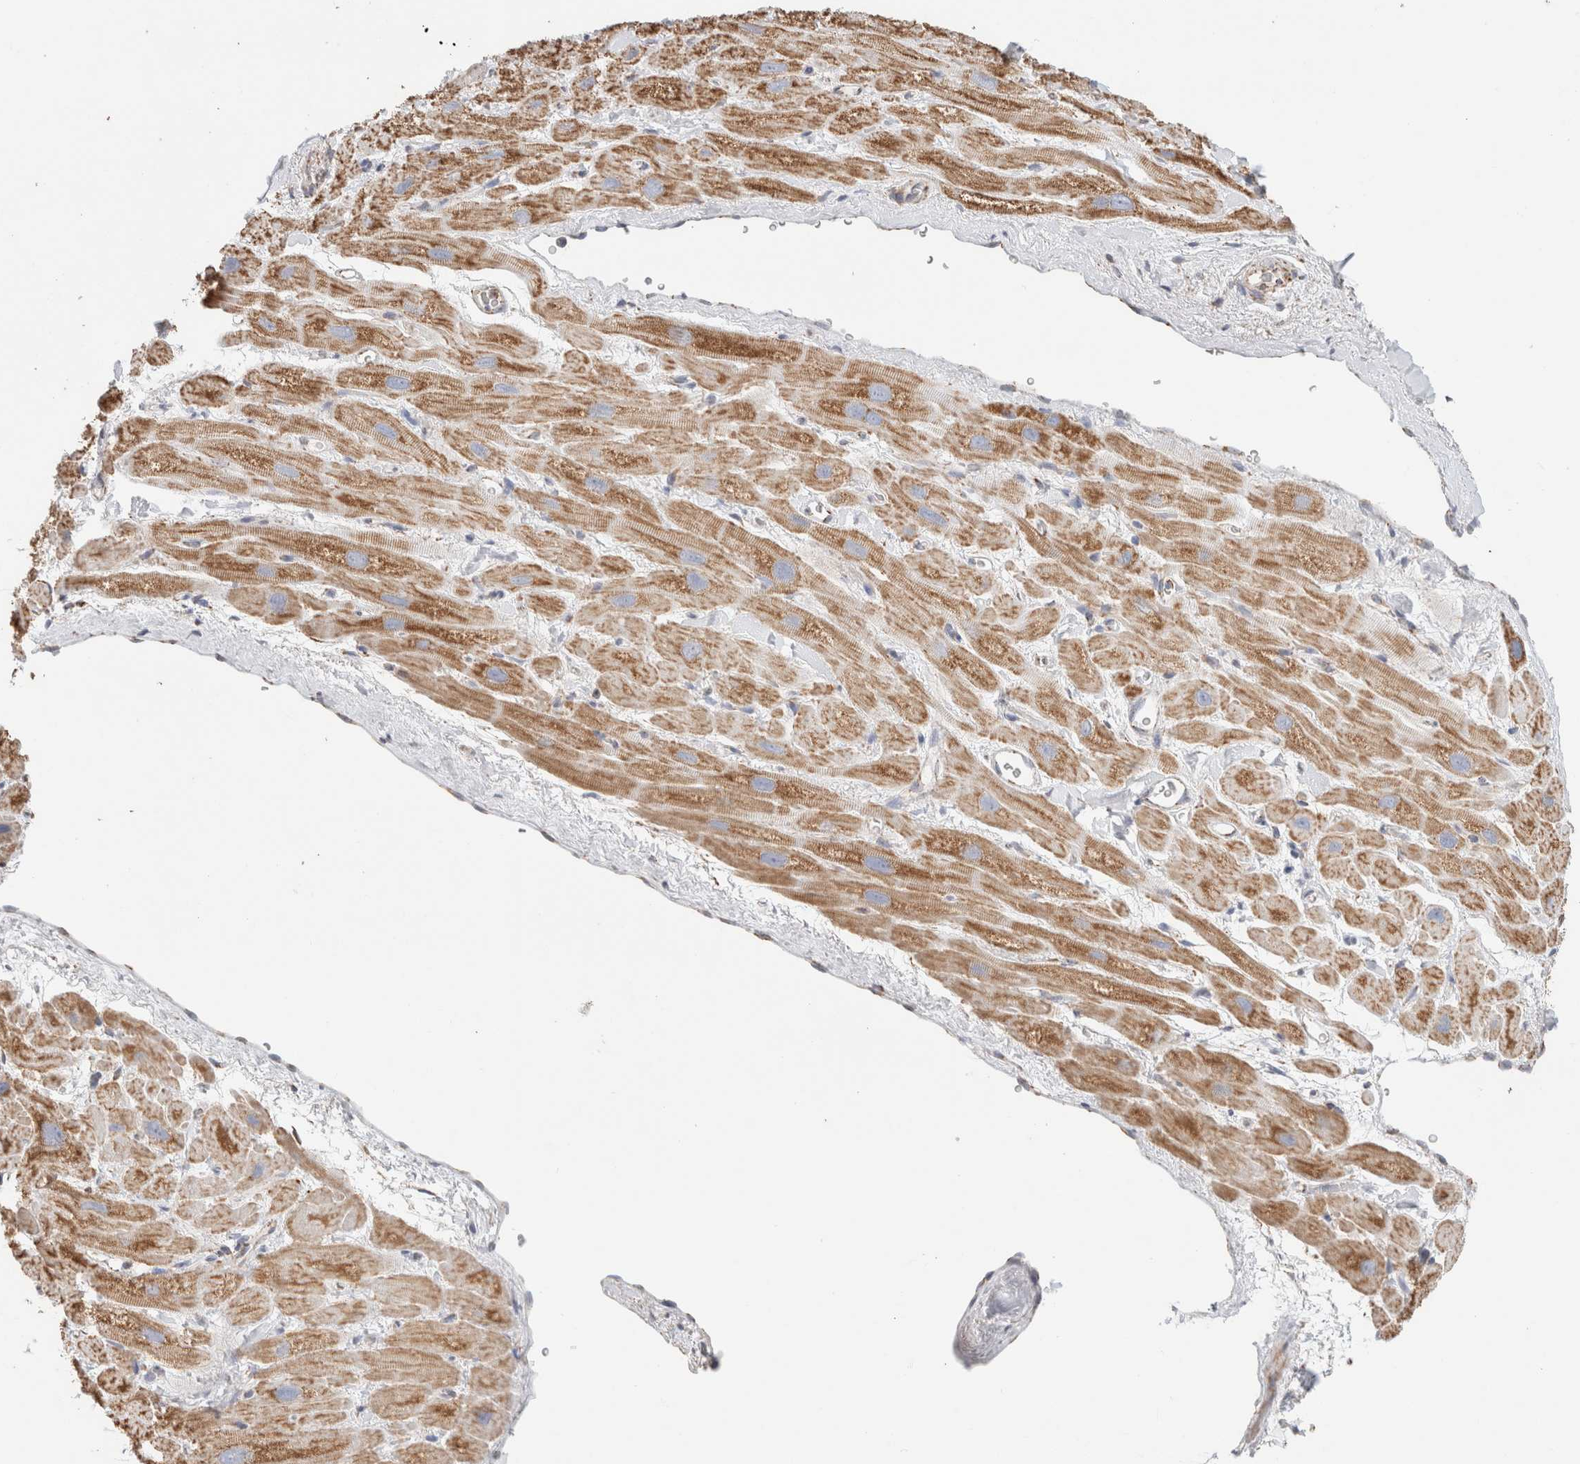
{"staining": {"intensity": "moderate", "quantity": ">75%", "location": "cytoplasmic/membranous,nuclear"}, "tissue": "heart muscle", "cell_type": "Cardiomyocytes", "image_type": "normal", "snomed": [{"axis": "morphology", "description": "Normal tissue, NOS"}, {"axis": "topography", "description": "Heart"}], "caption": "Heart muscle stained with DAB (3,3'-diaminobenzidine) immunohistochemistry (IHC) reveals medium levels of moderate cytoplasmic/membranous,nuclear expression in about >75% of cardiomyocytes.", "gene": "C1QBP", "patient": {"sex": "male", "age": 49}}